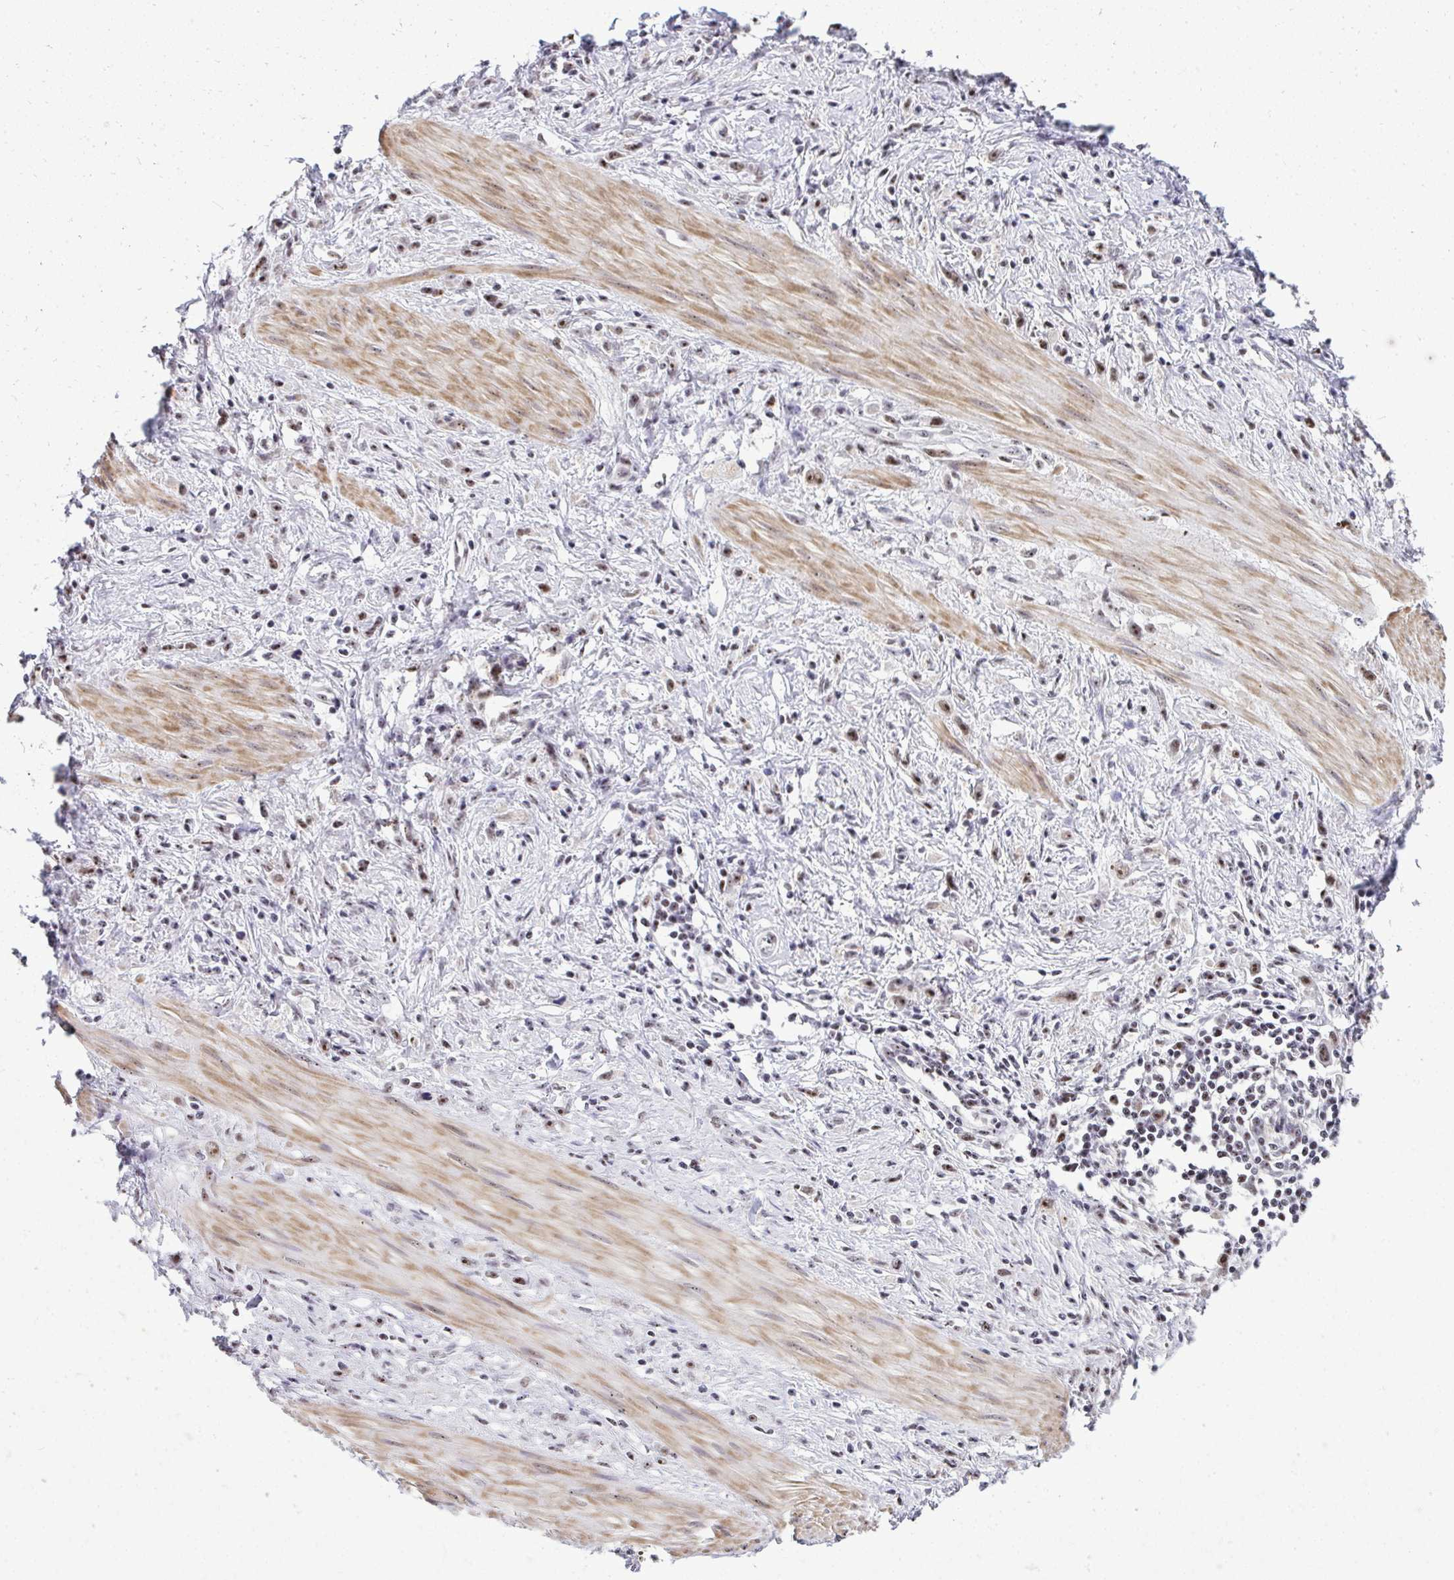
{"staining": {"intensity": "moderate", "quantity": ">75%", "location": "nuclear"}, "tissue": "stomach cancer", "cell_type": "Tumor cells", "image_type": "cancer", "snomed": [{"axis": "morphology", "description": "Adenocarcinoma, NOS"}, {"axis": "topography", "description": "Stomach"}], "caption": "Human stomach cancer stained with a brown dye exhibits moderate nuclear positive expression in approximately >75% of tumor cells.", "gene": "SIRT7", "patient": {"sex": "male", "age": 47}}